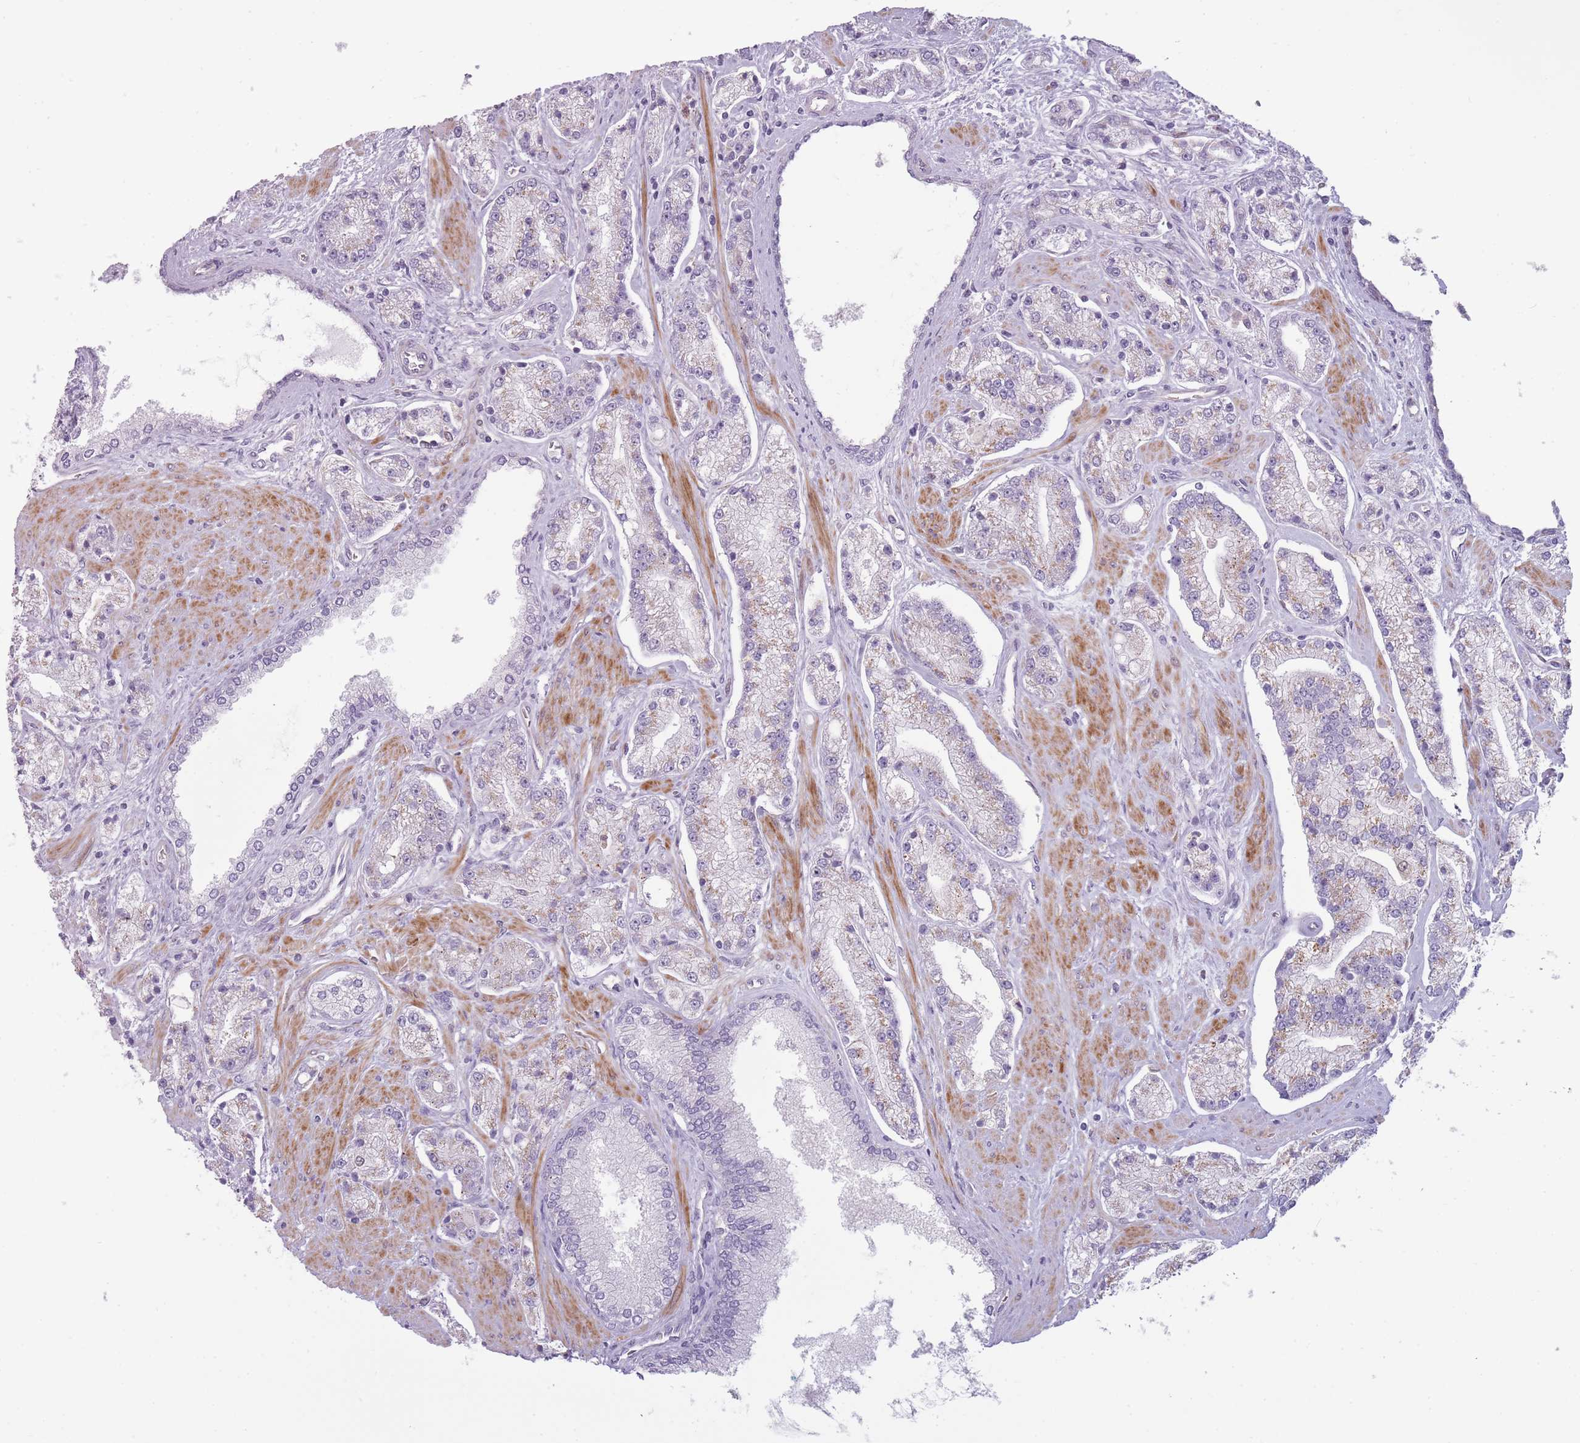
{"staining": {"intensity": "weak", "quantity": "<25%", "location": "cytoplasmic/membranous"}, "tissue": "prostate cancer", "cell_type": "Tumor cells", "image_type": "cancer", "snomed": [{"axis": "morphology", "description": "Adenocarcinoma, High grade"}, {"axis": "topography", "description": "Prostate"}], "caption": "Histopathology image shows no significant protein expression in tumor cells of prostate cancer.", "gene": "LGALS9", "patient": {"sex": "male", "age": 67}}